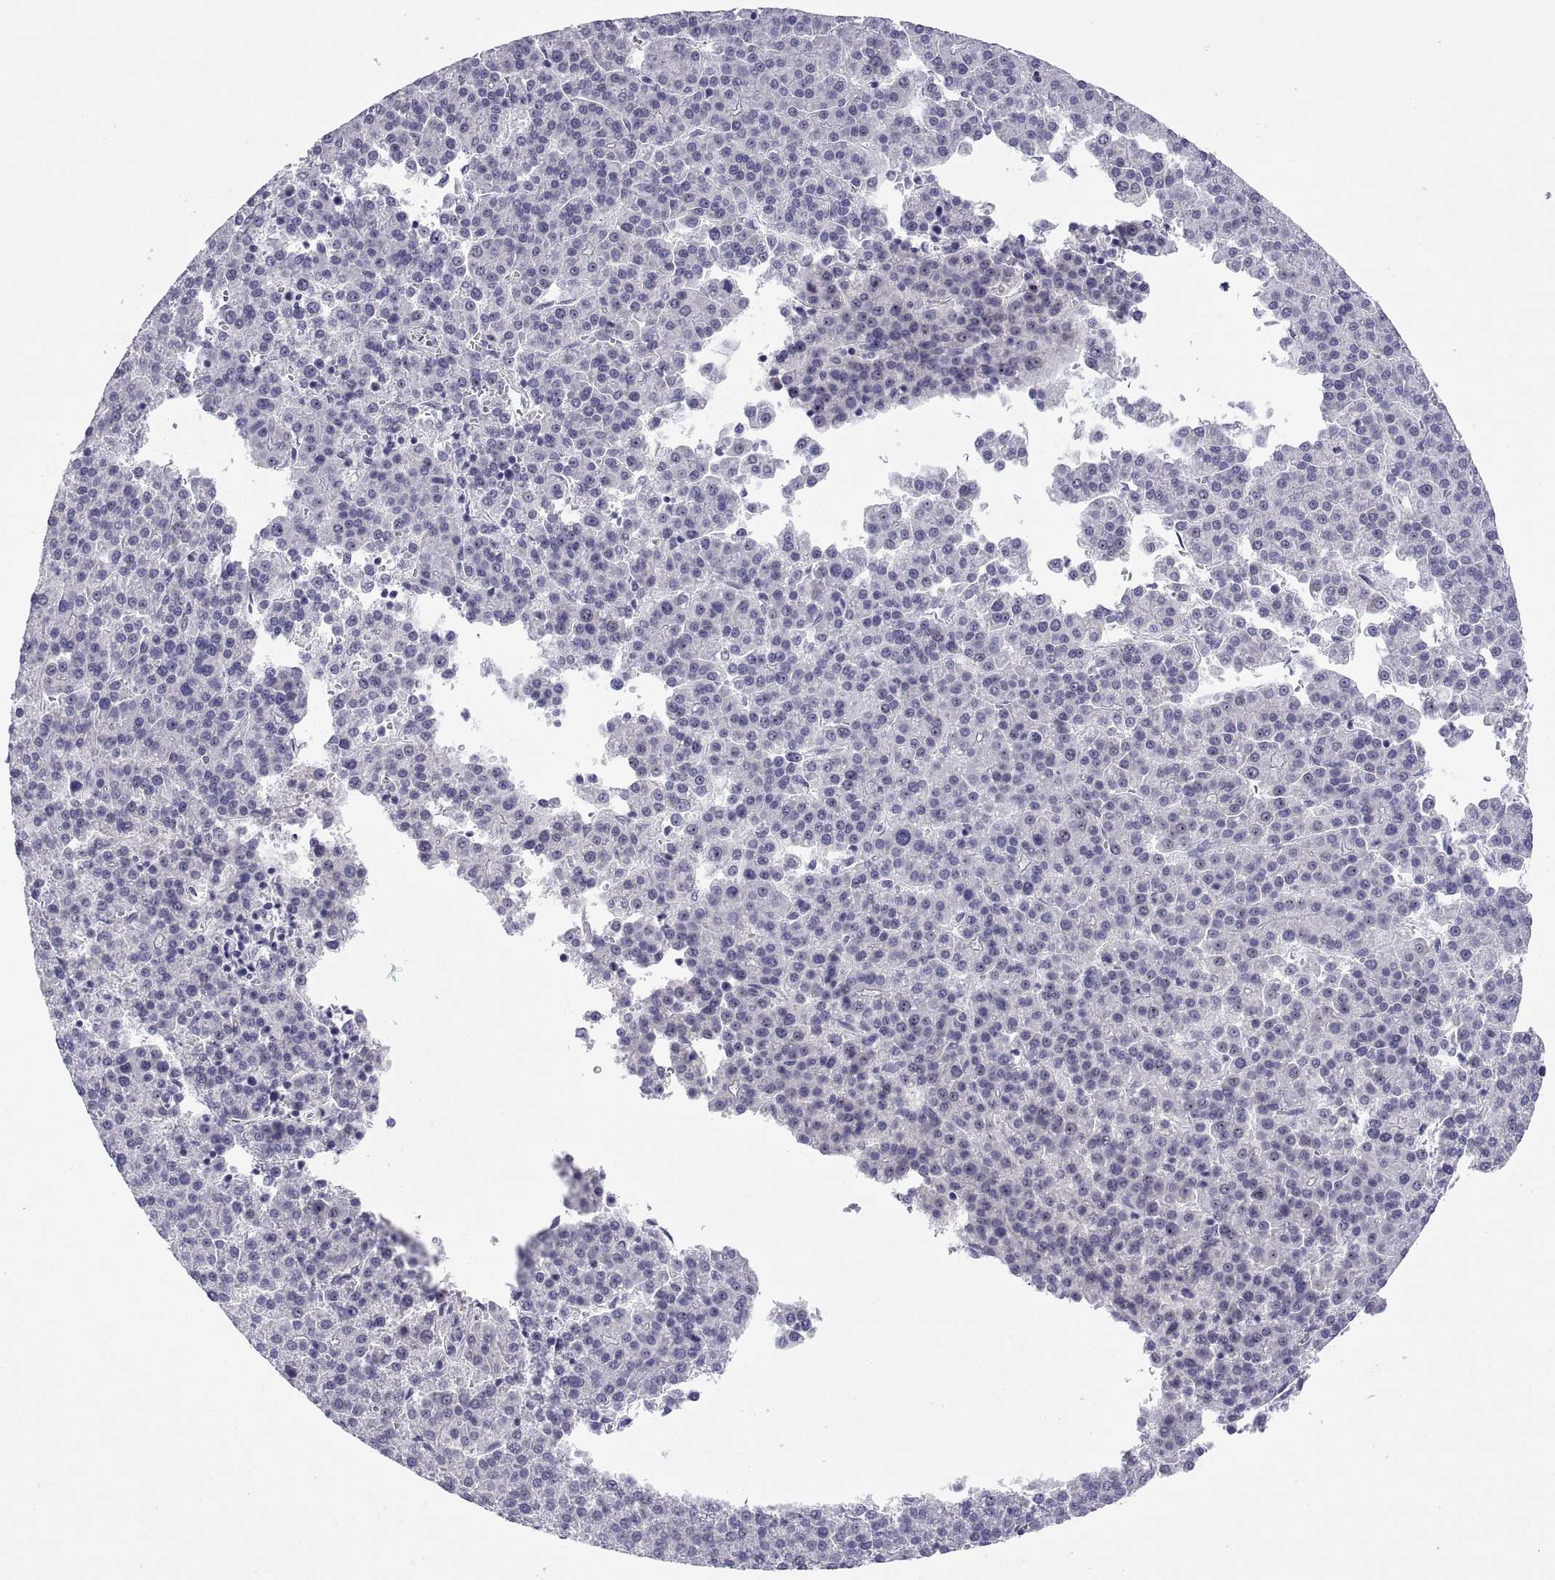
{"staining": {"intensity": "negative", "quantity": "none", "location": "none"}, "tissue": "liver cancer", "cell_type": "Tumor cells", "image_type": "cancer", "snomed": [{"axis": "morphology", "description": "Carcinoma, Hepatocellular, NOS"}, {"axis": "topography", "description": "Liver"}], "caption": "A high-resolution micrograph shows immunohistochemistry staining of liver cancer (hepatocellular carcinoma), which displays no significant expression in tumor cells.", "gene": "VSX2", "patient": {"sex": "female", "age": 58}}